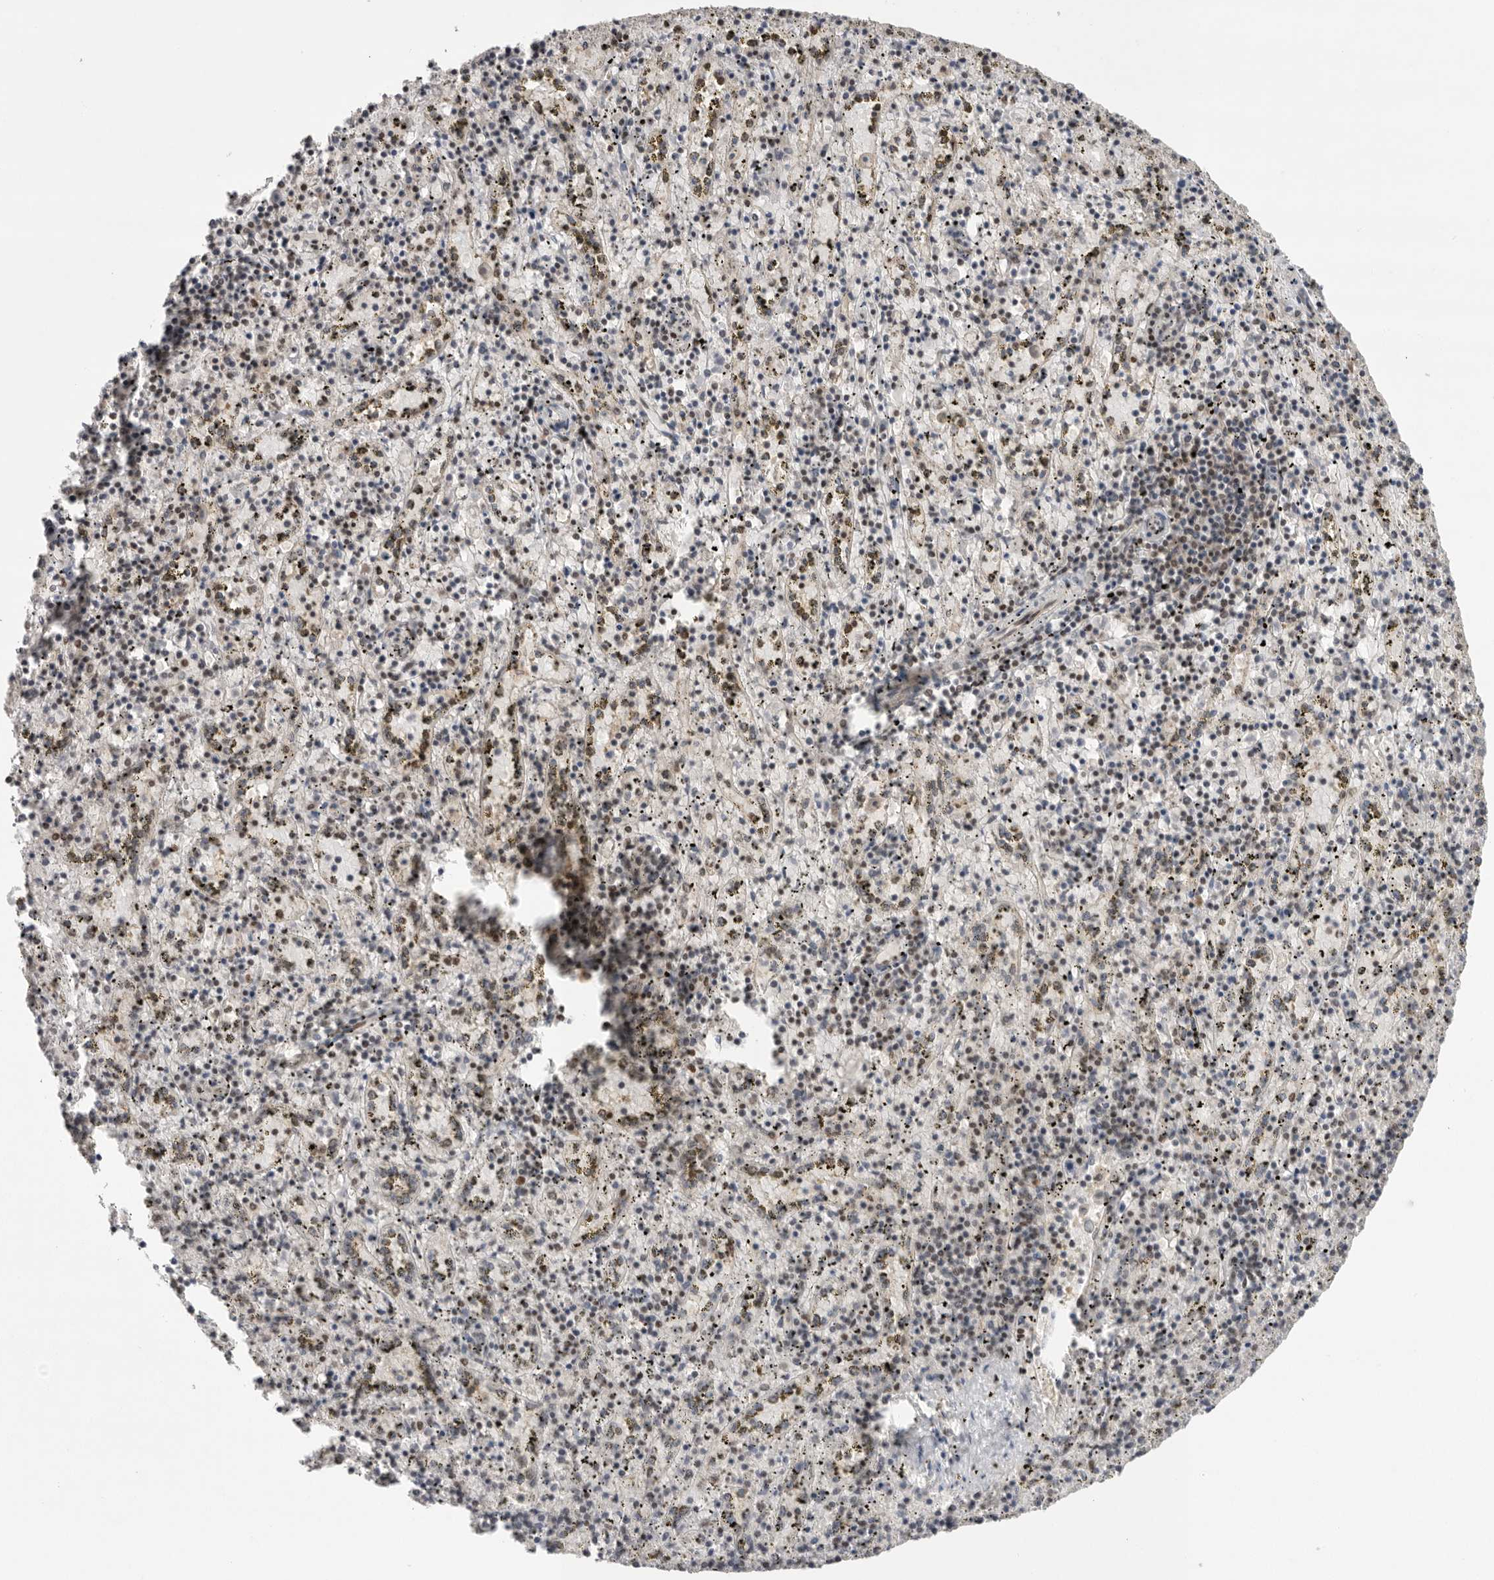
{"staining": {"intensity": "weak", "quantity": "25%-75%", "location": "nuclear"}, "tissue": "spleen", "cell_type": "Cells in red pulp", "image_type": "normal", "snomed": [{"axis": "morphology", "description": "Normal tissue, NOS"}, {"axis": "topography", "description": "Spleen"}], "caption": "Spleen stained with a brown dye shows weak nuclear positive positivity in approximately 25%-75% of cells in red pulp.", "gene": "POU5F1", "patient": {"sex": "male", "age": 11}}